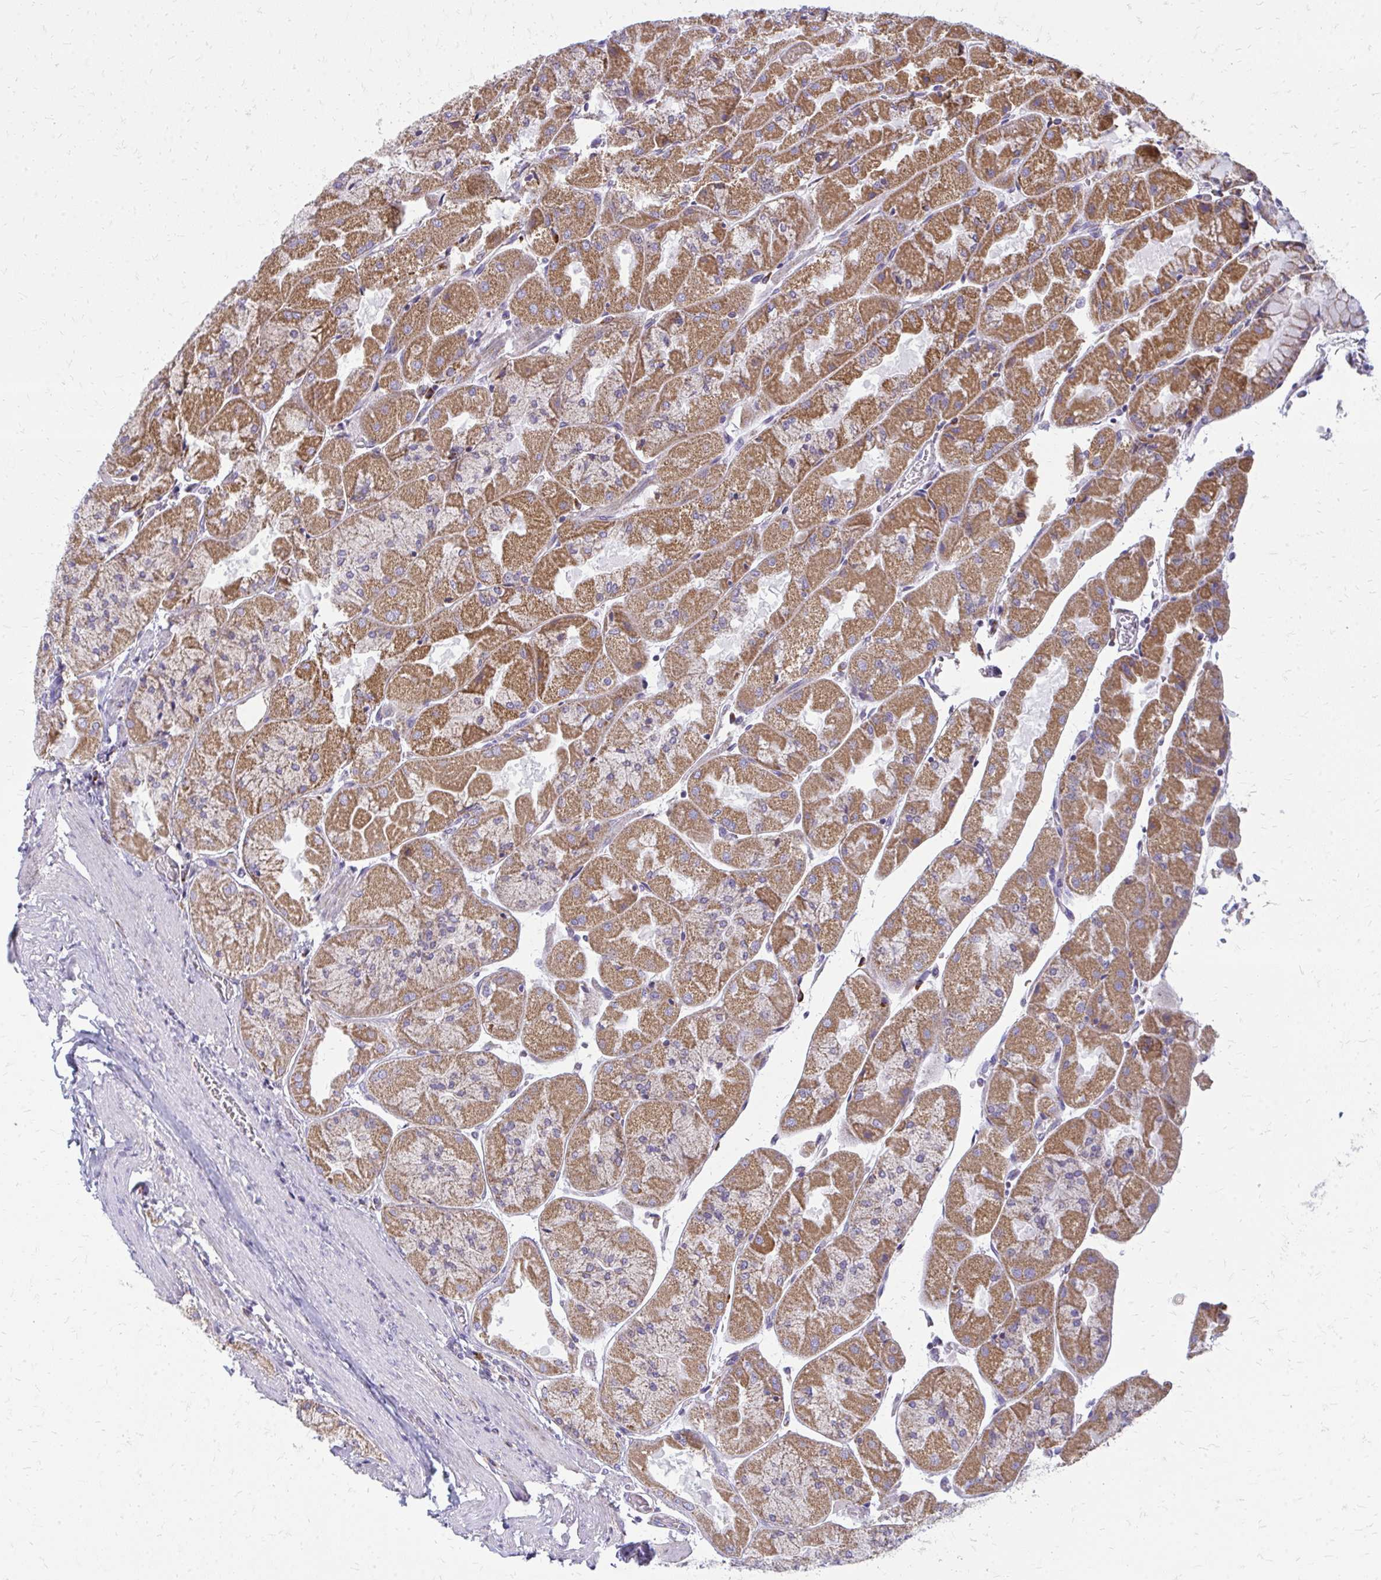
{"staining": {"intensity": "moderate", "quantity": ">75%", "location": "cytoplasmic/membranous"}, "tissue": "stomach", "cell_type": "Glandular cells", "image_type": "normal", "snomed": [{"axis": "morphology", "description": "Normal tissue, NOS"}, {"axis": "topography", "description": "Stomach"}], "caption": "This micrograph shows immunohistochemistry (IHC) staining of normal human stomach, with medium moderate cytoplasmic/membranous expression in approximately >75% of glandular cells.", "gene": "IFIT1", "patient": {"sex": "female", "age": 61}}